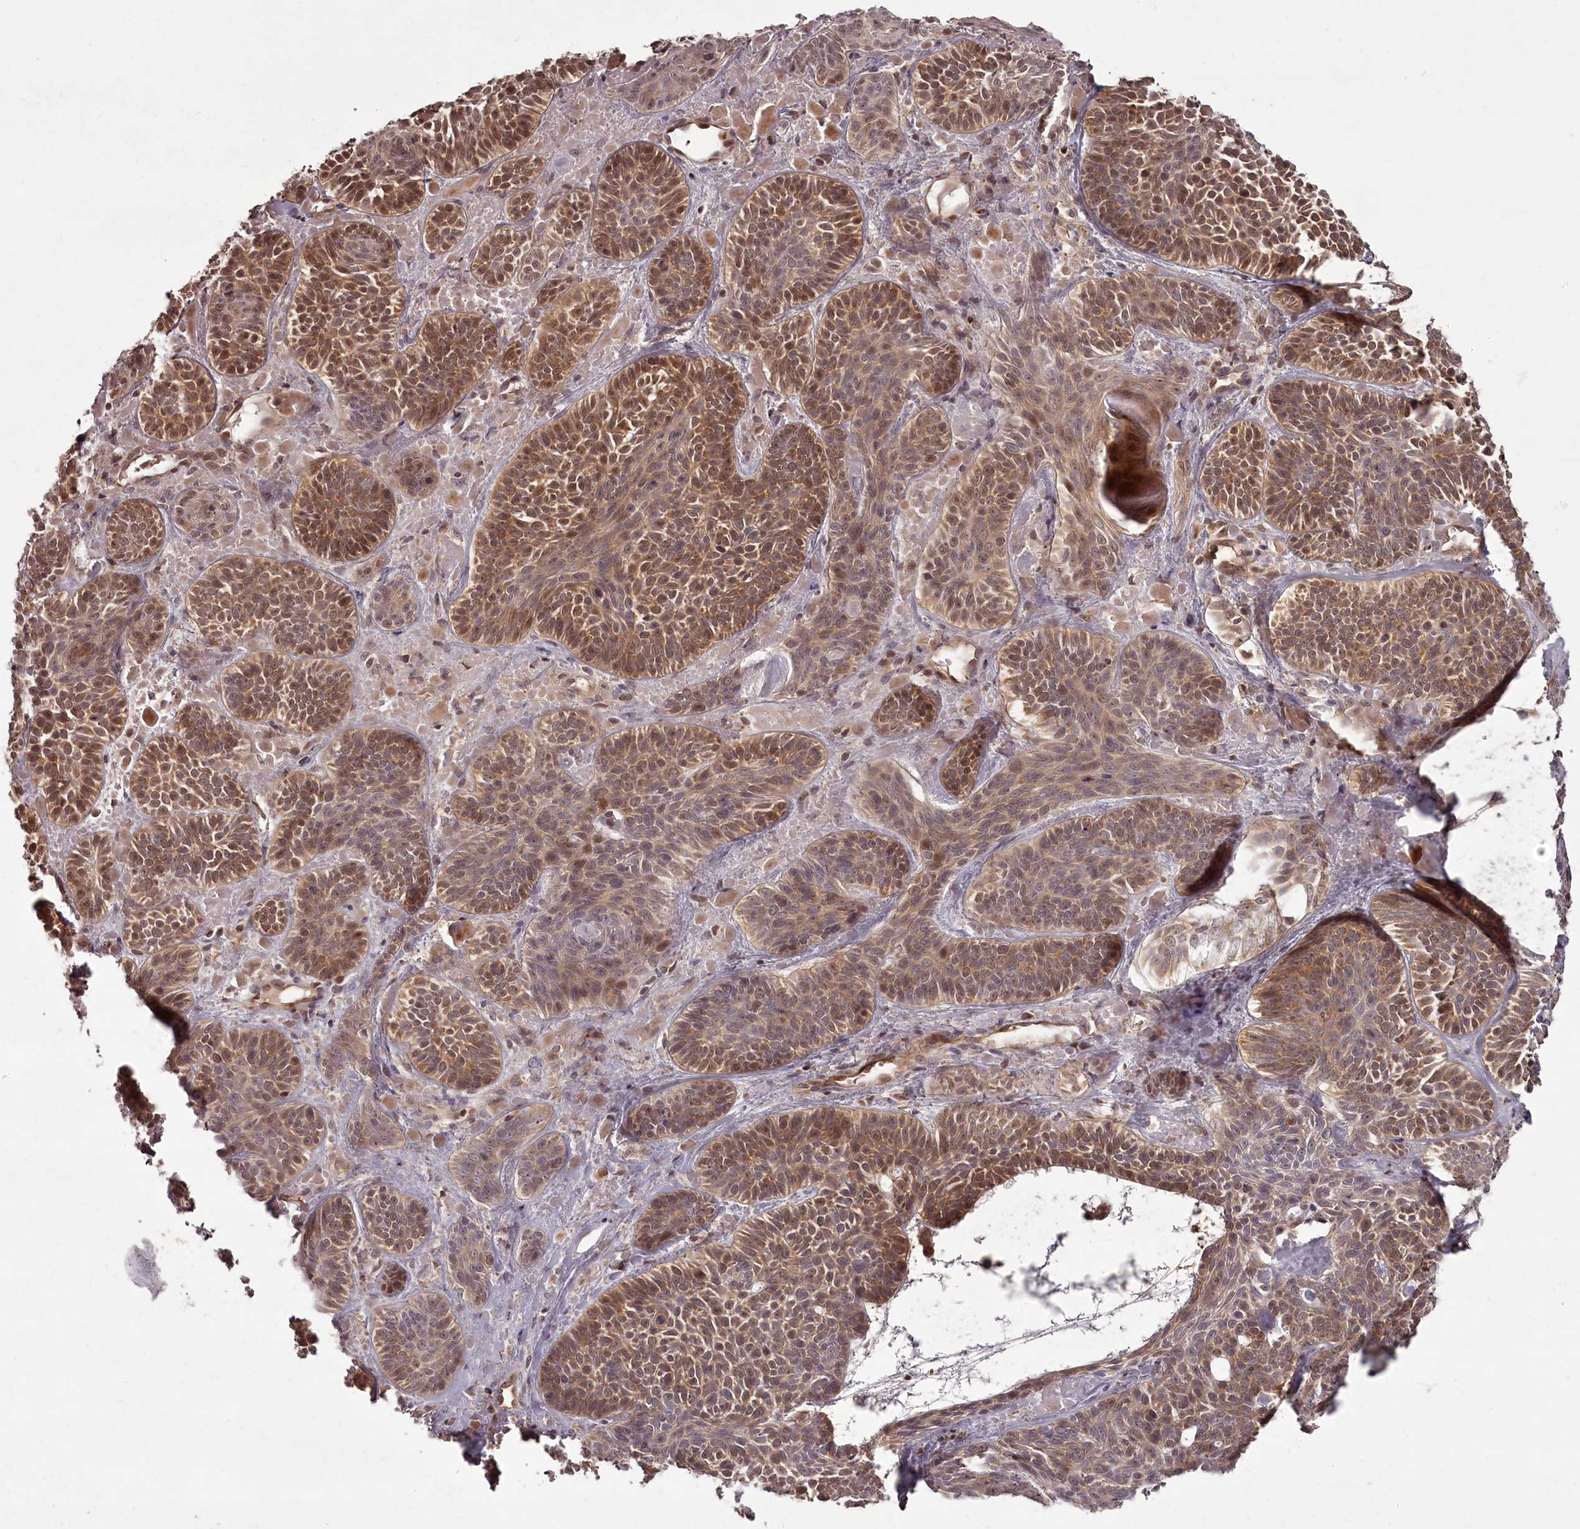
{"staining": {"intensity": "moderate", "quantity": ">75%", "location": "cytoplasmic/membranous,nuclear"}, "tissue": "skin cancer", "cell_type": "Tumor cells", "image_type": "cancer", "snomed": [{"axis": "morphology", "description": "Basal cell carcinoma"}, {"axis": "topography", "description": "Skin"}], "caption": "Immunohistochemistry (DAB (3,3'-diaminobenzidine)) staining of skin basal cell carcinoma demonstrates moderate cytoplasmic/membranous and nuclear protein expression in about >75% of tumor cells.", "gene": "PCBP2", "patient": {"sex": "male", "age": 85}}